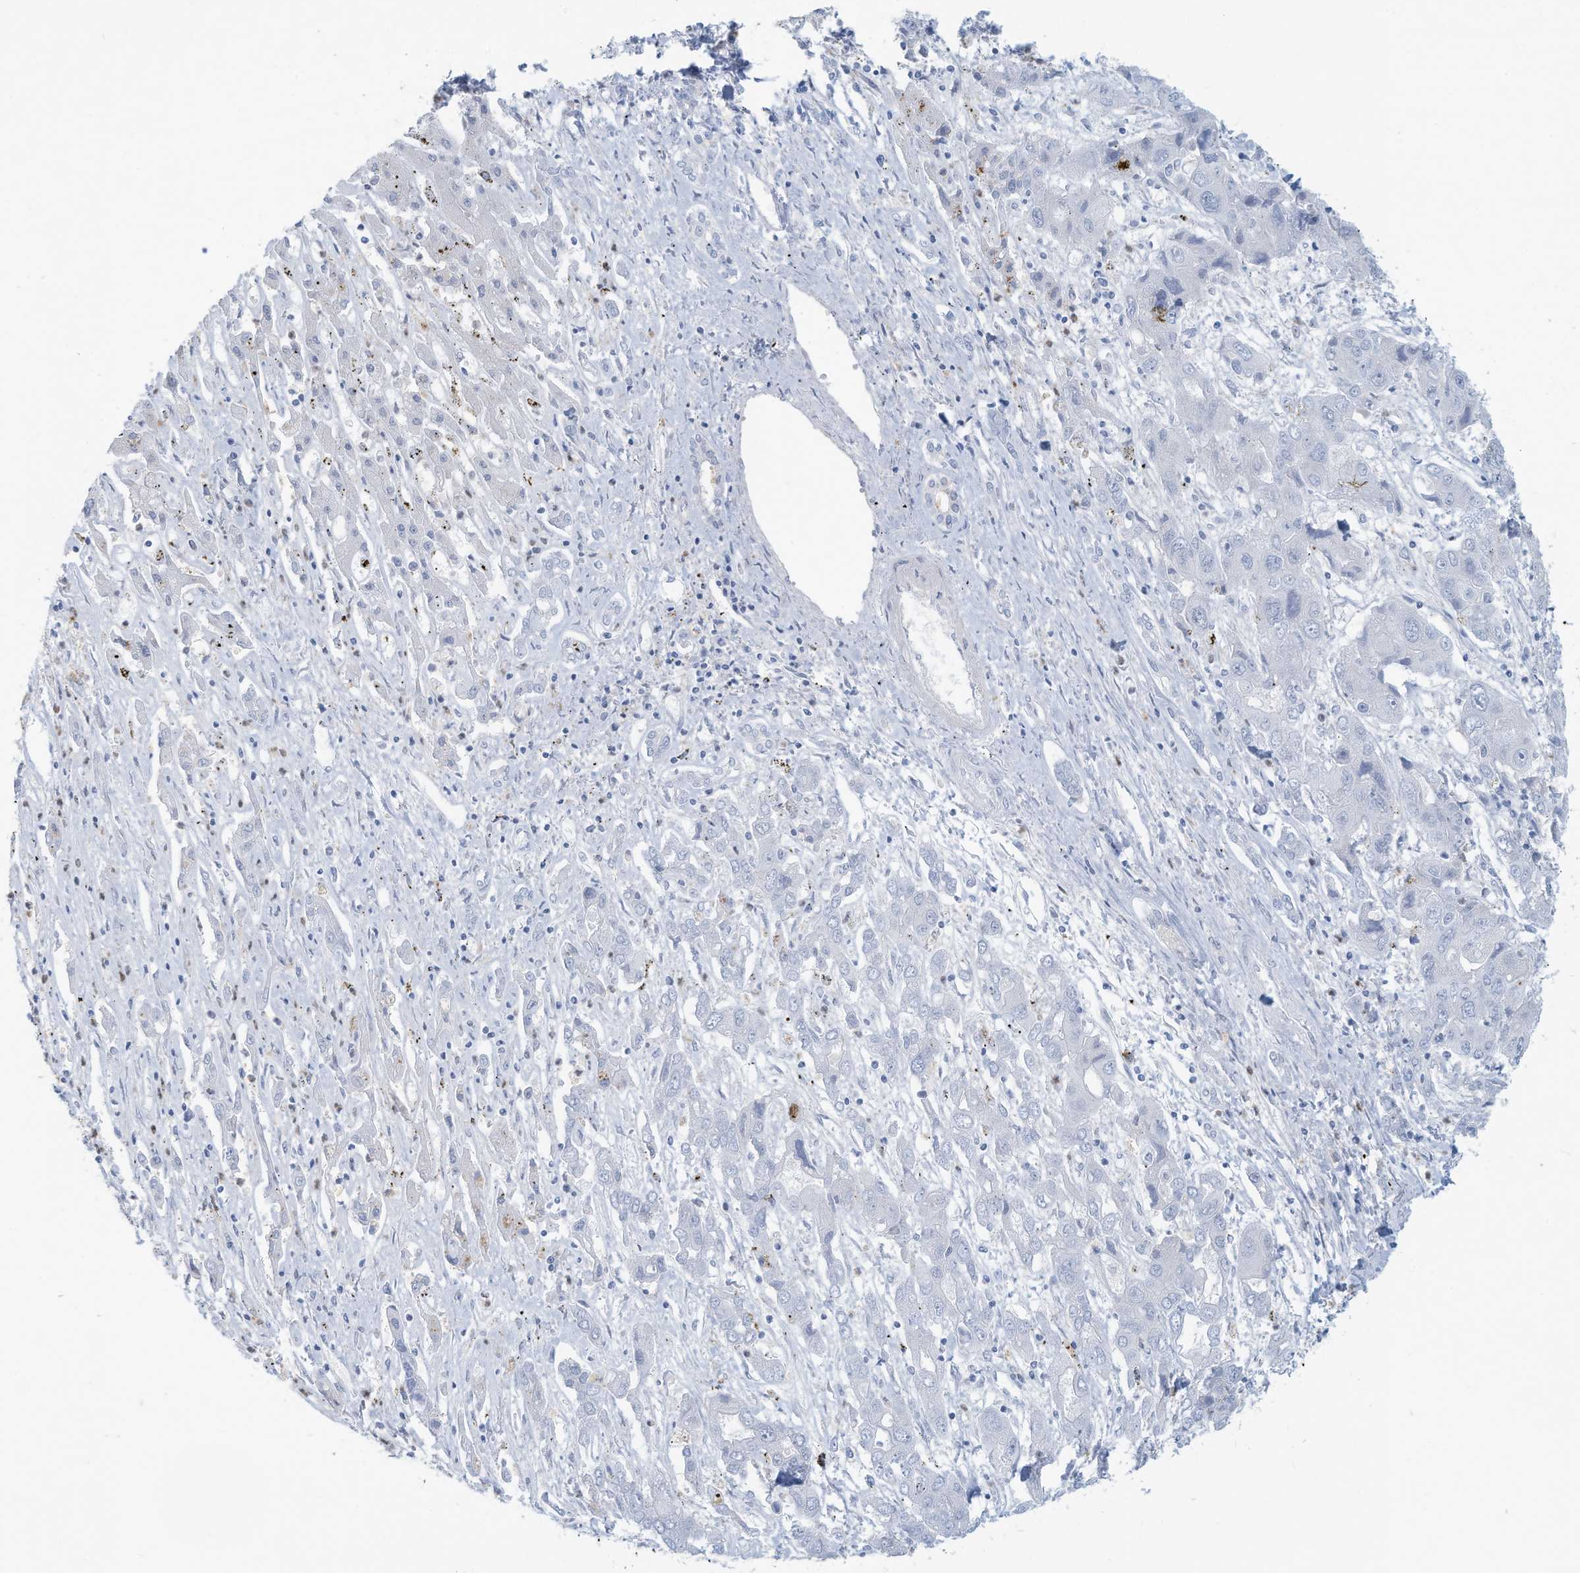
{"staining": {"intensity": "negative", "quantity": "none", "location": "none"}, "tissue": "liver cancer", "cell_type": "Tumor cells", "image_type": "cancer", "snomed": [{"axis": "morphology", "description": "Cholangiocarcinoma"}, {"axis": "topography", "description": "Liver"}], "caption": "DAB immunohistochemical staining of human liver cancer (cholangiocarcinoma) shows no significant staining in tumor cells.", "gene": "ERI2", "patient": {"sex": "male", "age": 67}}